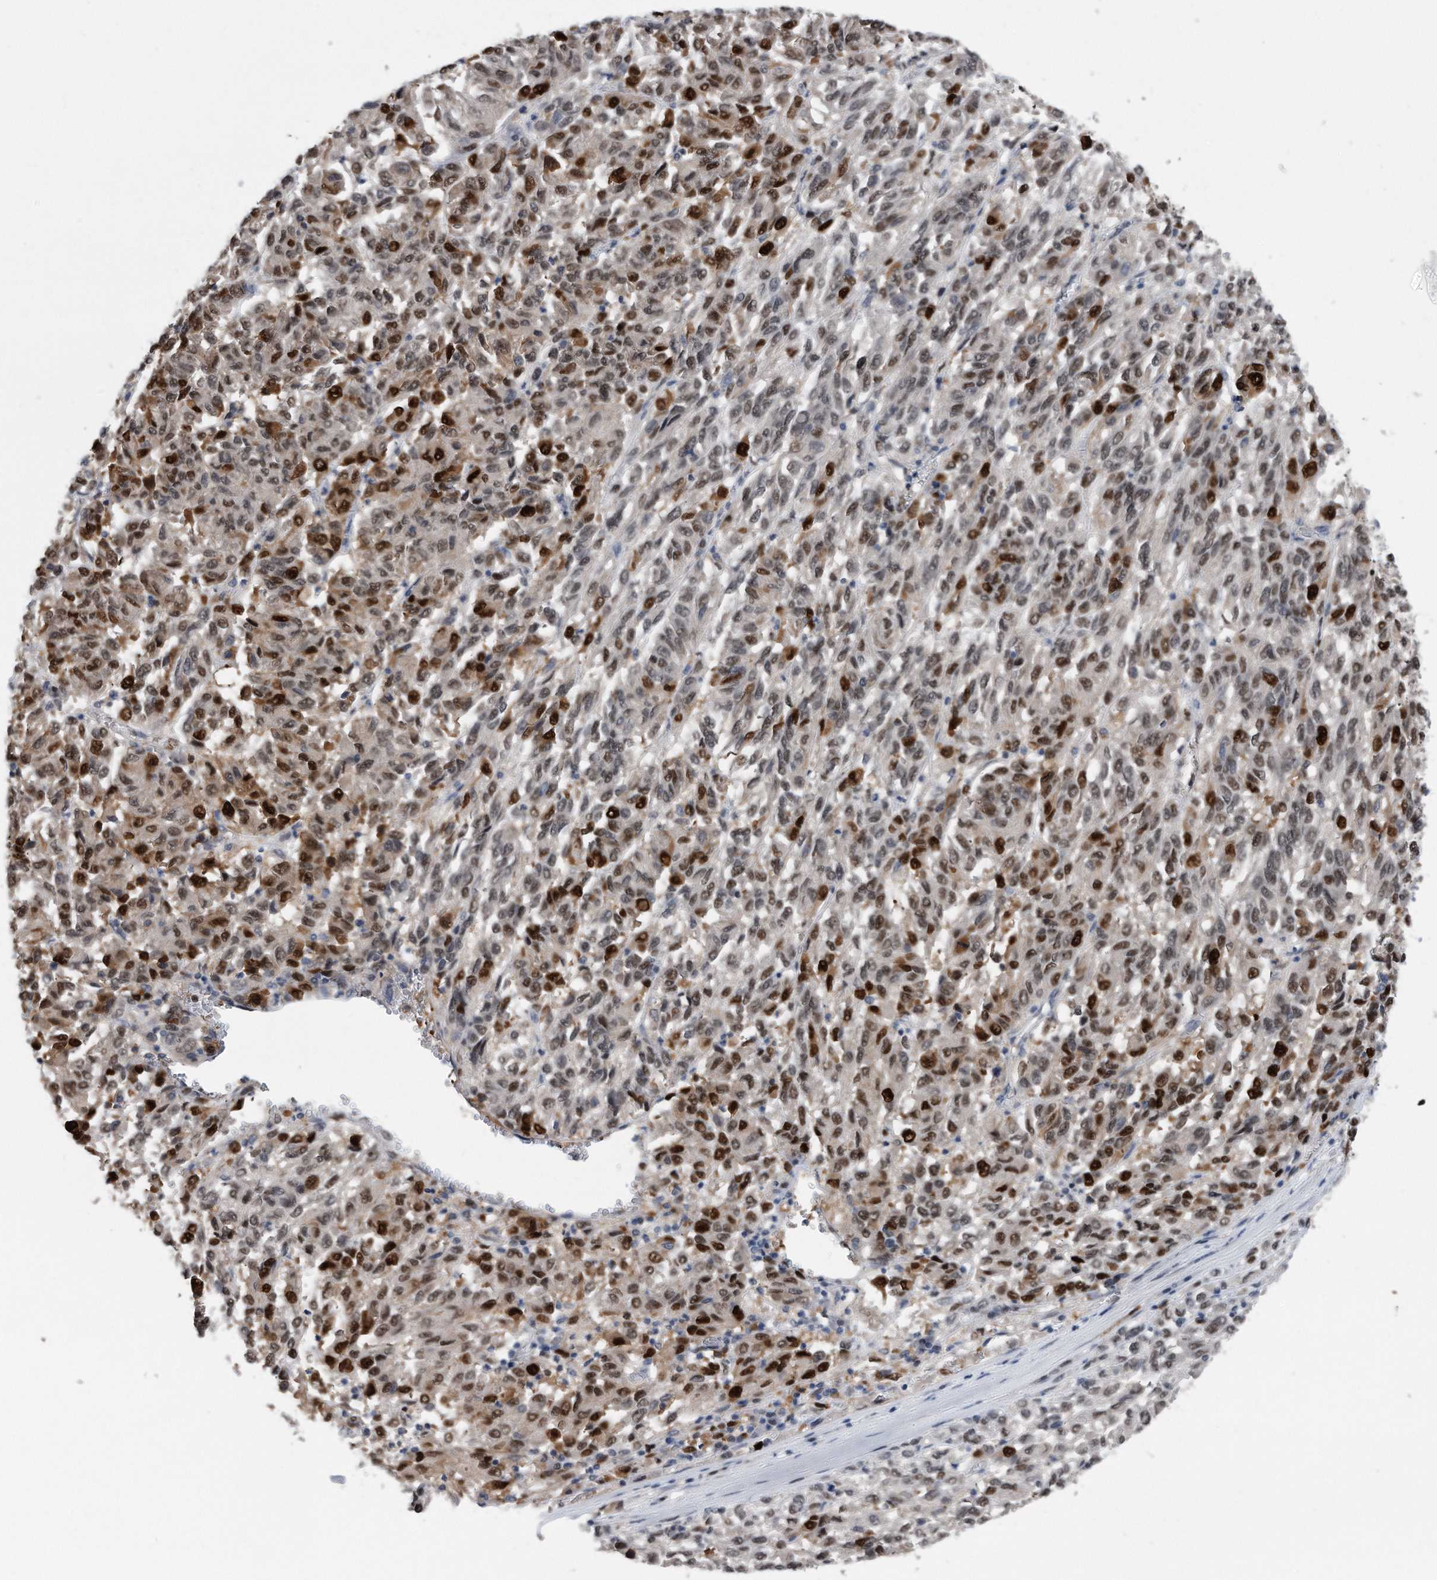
{"staining": {"intensity": "strong", "quantity": "25%-75%", "location": "nuclear"}, "tissue": "melanoma", "cell_type": "Tumor cells", "image_type": "cancer", "snomed": [{"axis": "morphology", "description": "Malignant melanoma, Metastatic site"}, {"axis": "topography", "description": "Lung"}], "caption": "A photomicrograph showing strong nuclear expression in approximately 25%-75% of tumor cells in melanoma, as visualized by brown immunohistochemical staining.", "gene": "PCNA", "patient": {"sex": "male", "age": 64}}